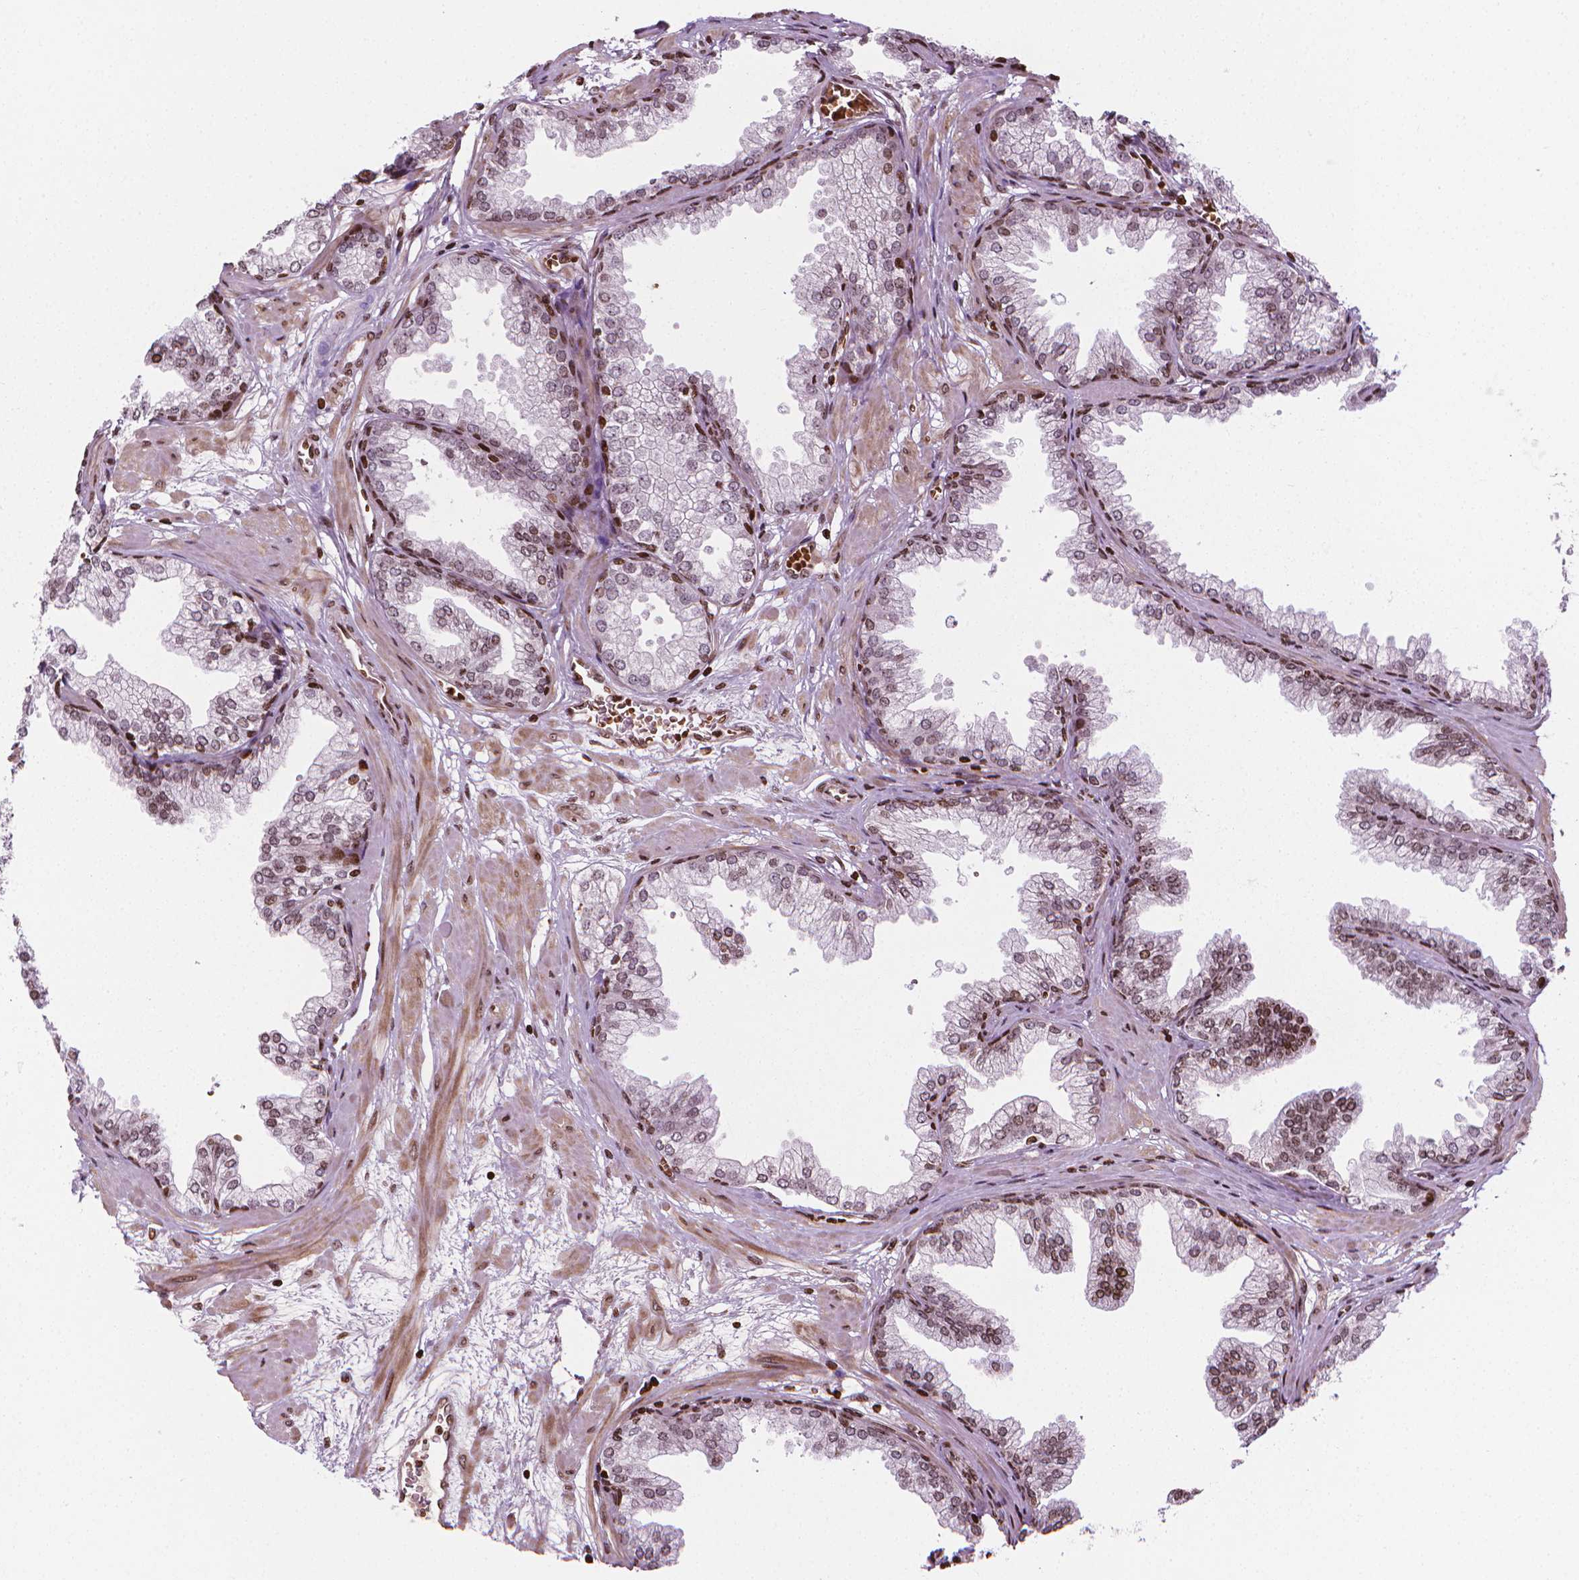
{"staining": {"intensity": "strong", "quantity": "25%-75%", "location": "nuclear"}, "tissue": "prostate", "cell_type": "Glandular cells", "image_type": "normal", "snomed": [{"axis": "morphology", "description": "Normal tissue, NOS"}, {"axis": "topography", "description": "Prostate"}], "caption": "Immunohistochemistry histopathology image of benign prostate: prostate stained using immunohistochemistry (IHC) reveals high levels of strong protein expression localized specifically in the nuclear of glandular cells, appearing as a nuclear brown color.", "gene": "PIP4K2A", "patient": {"sex": "male", "age": 37}}